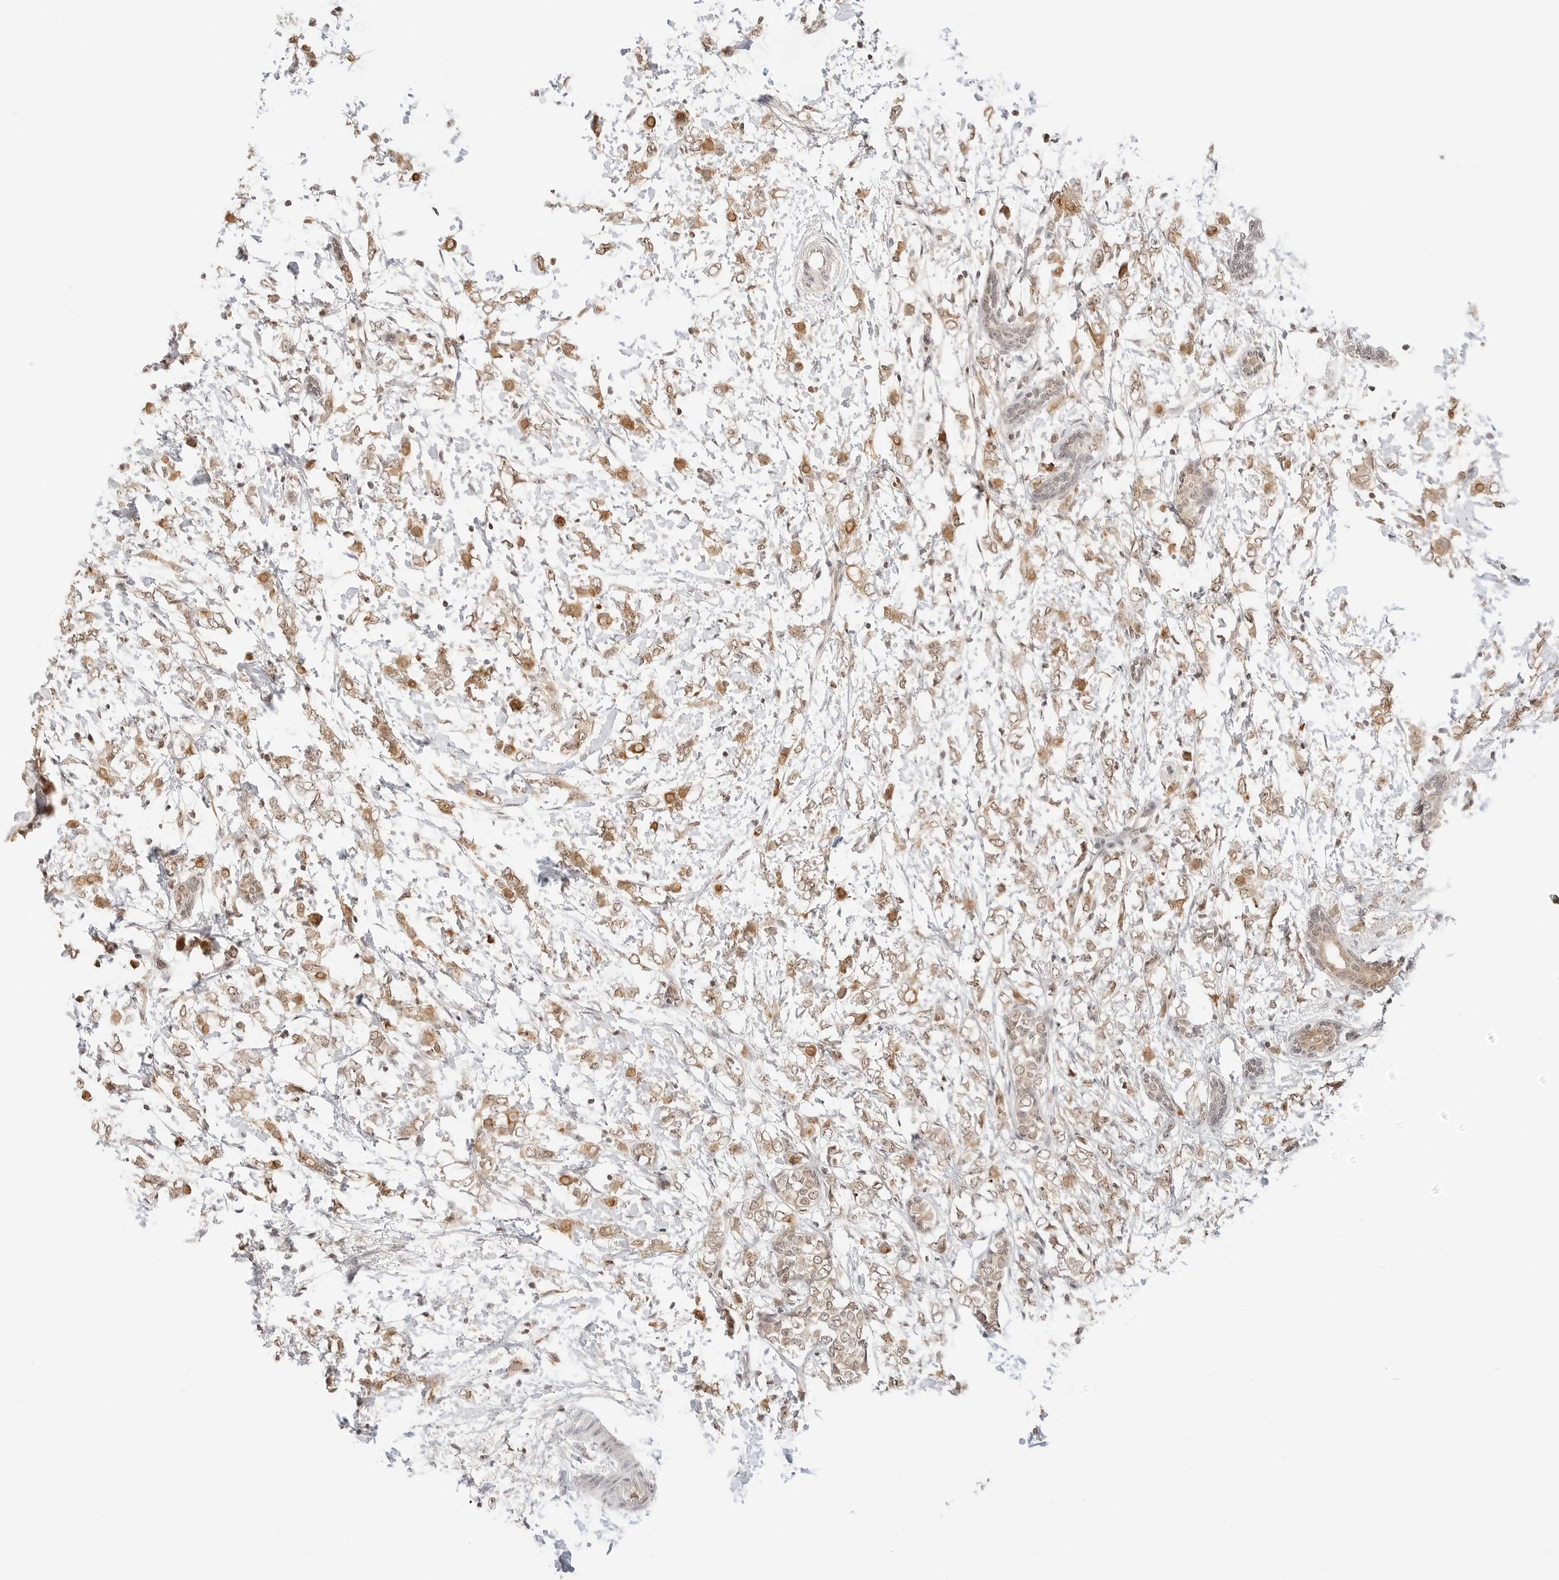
{"staining": {"intensity": "moderate", "quantity": ">75%", "location": "cytoplasmic/membranous"}, "tissue": "breast cancer", "cell_type": "Tumor cells", "image_type": "cancer", "snomed": [{"axis": "morphology", "description": "Normal tissue, NOS"}, {"axis": "morphology", "description": "Lobular carcinoma"}, {"axis": "topography", "description": "Breast"}], "caption": "DAB immunohistochemical staining of breast cancer (lobular carcinoma) exhibits moderate cytoplasmic/membranous protein expression in about >75% of tumor cells. Immunohistochemistry (ihc) stains the protein in brown and the nuclei are stained blue.", "gene": "SEPTIN4", "patient": {"sex": "female", "age": 47}}